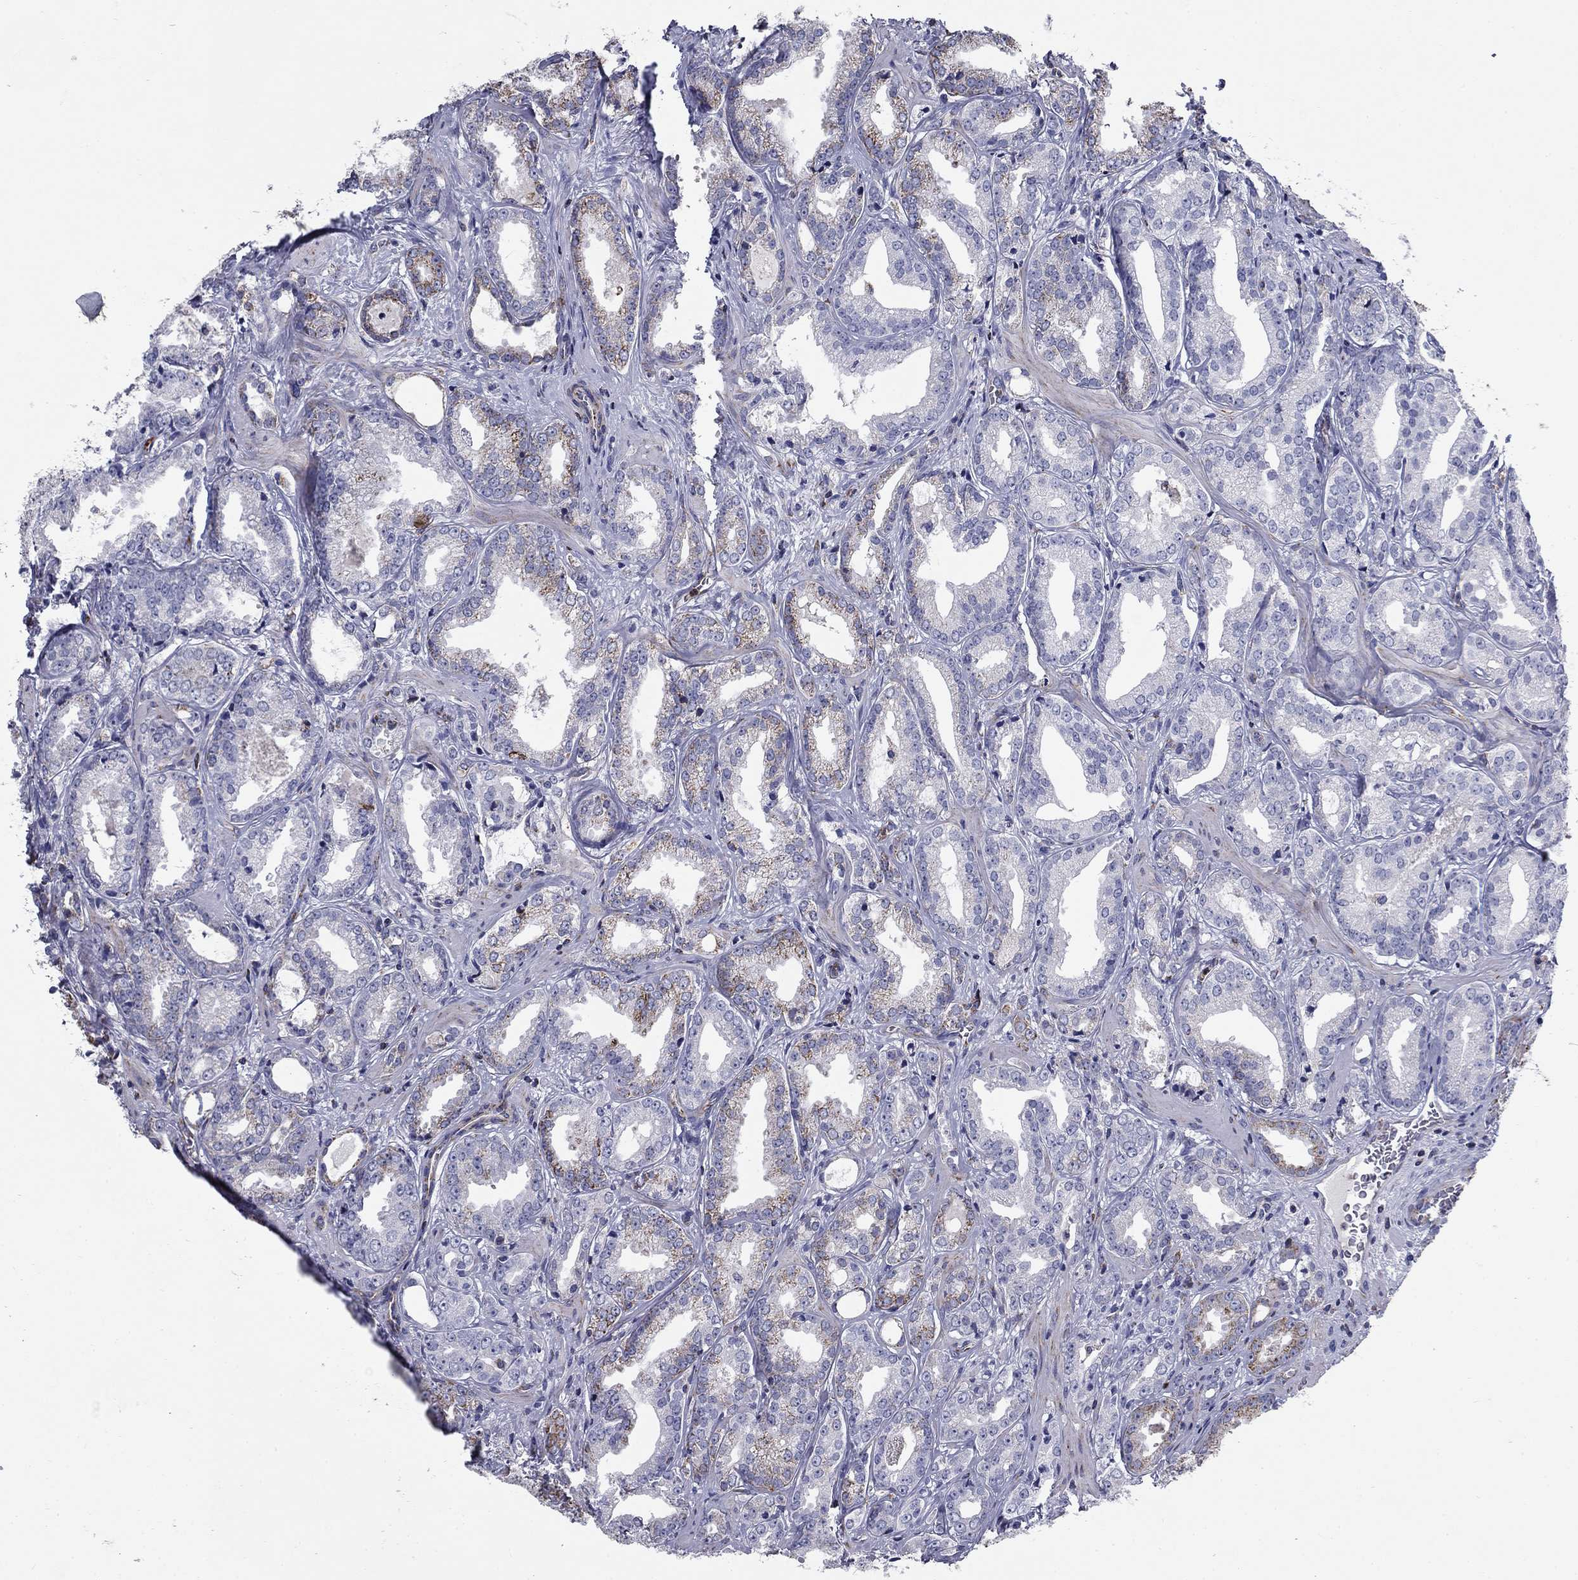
{"staining": {"intensity": "weak", "quantity": "<25%", "location": "cytoplasmic/membranous"}, "tissue": "prostate cancer", "cell_type": "Tumor cells", "image_type": "cancer", "snomed": [{"axis": "morphology", "description": "Adenocarcinoma, Medium grade"}, {"axis": "topography", "description": "Prostate and seminal vesicle, NOS"}, {"axis": "topography", "description": "Prostate"}], "caption": "This image is of medium-grade adenocarcinoma (prostate) stained with immunohistochemistry (IHC) to label a protein in brown with the nuclei are counter-stained blue. There is no staining in tumor cells.", "gene": "NDUFA4L2", "patient": {"sex": "male", "age": 65}}